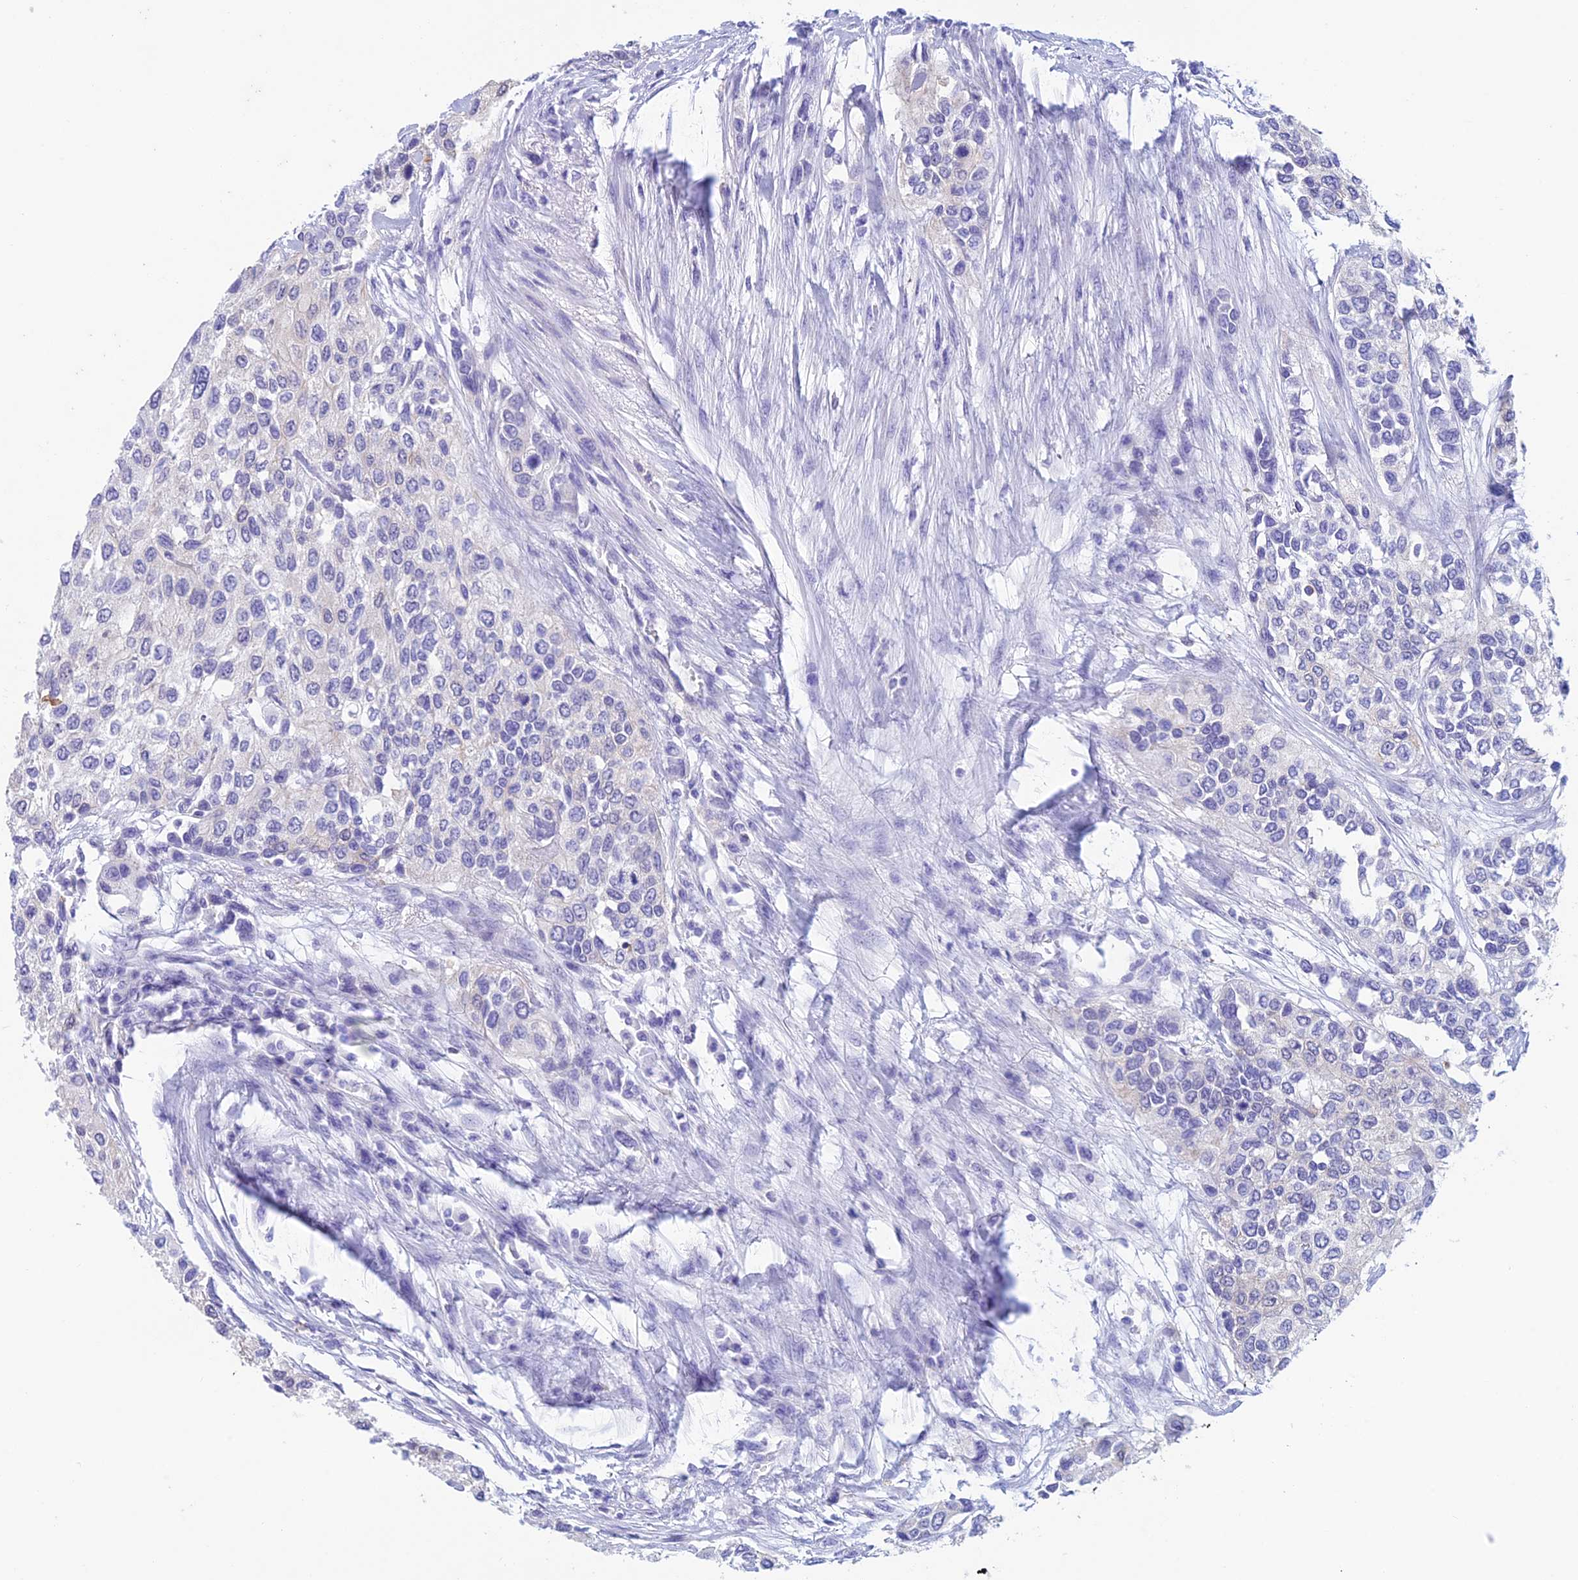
{"staining": {"intensity": "negative", "quantity": "none", "location": "none"}, "tissue": "urothelial cancer", "cell_type": "Tumor cells", "image_type": "cancer", "snomed": [{"axis": "morphology", "description": "Normal tissue, NOS"}, {"axis": "morphology", "description": "Urothelial carcinoma, High grade"}, {"axis": "topography", "description": "Vascular tissue"}, {"axis": "topography", "description": "Urinary bladder"}], "caption": "Tumor cells are negative for protein expression in human urothelial cancer. (DAB (3,3'-diaminobenzidine) immunohistochemistry visualized using brightfield microscopy, high magnification).", "gene": "KCNK17", "patient": {"sex": "female", "age": 56}}